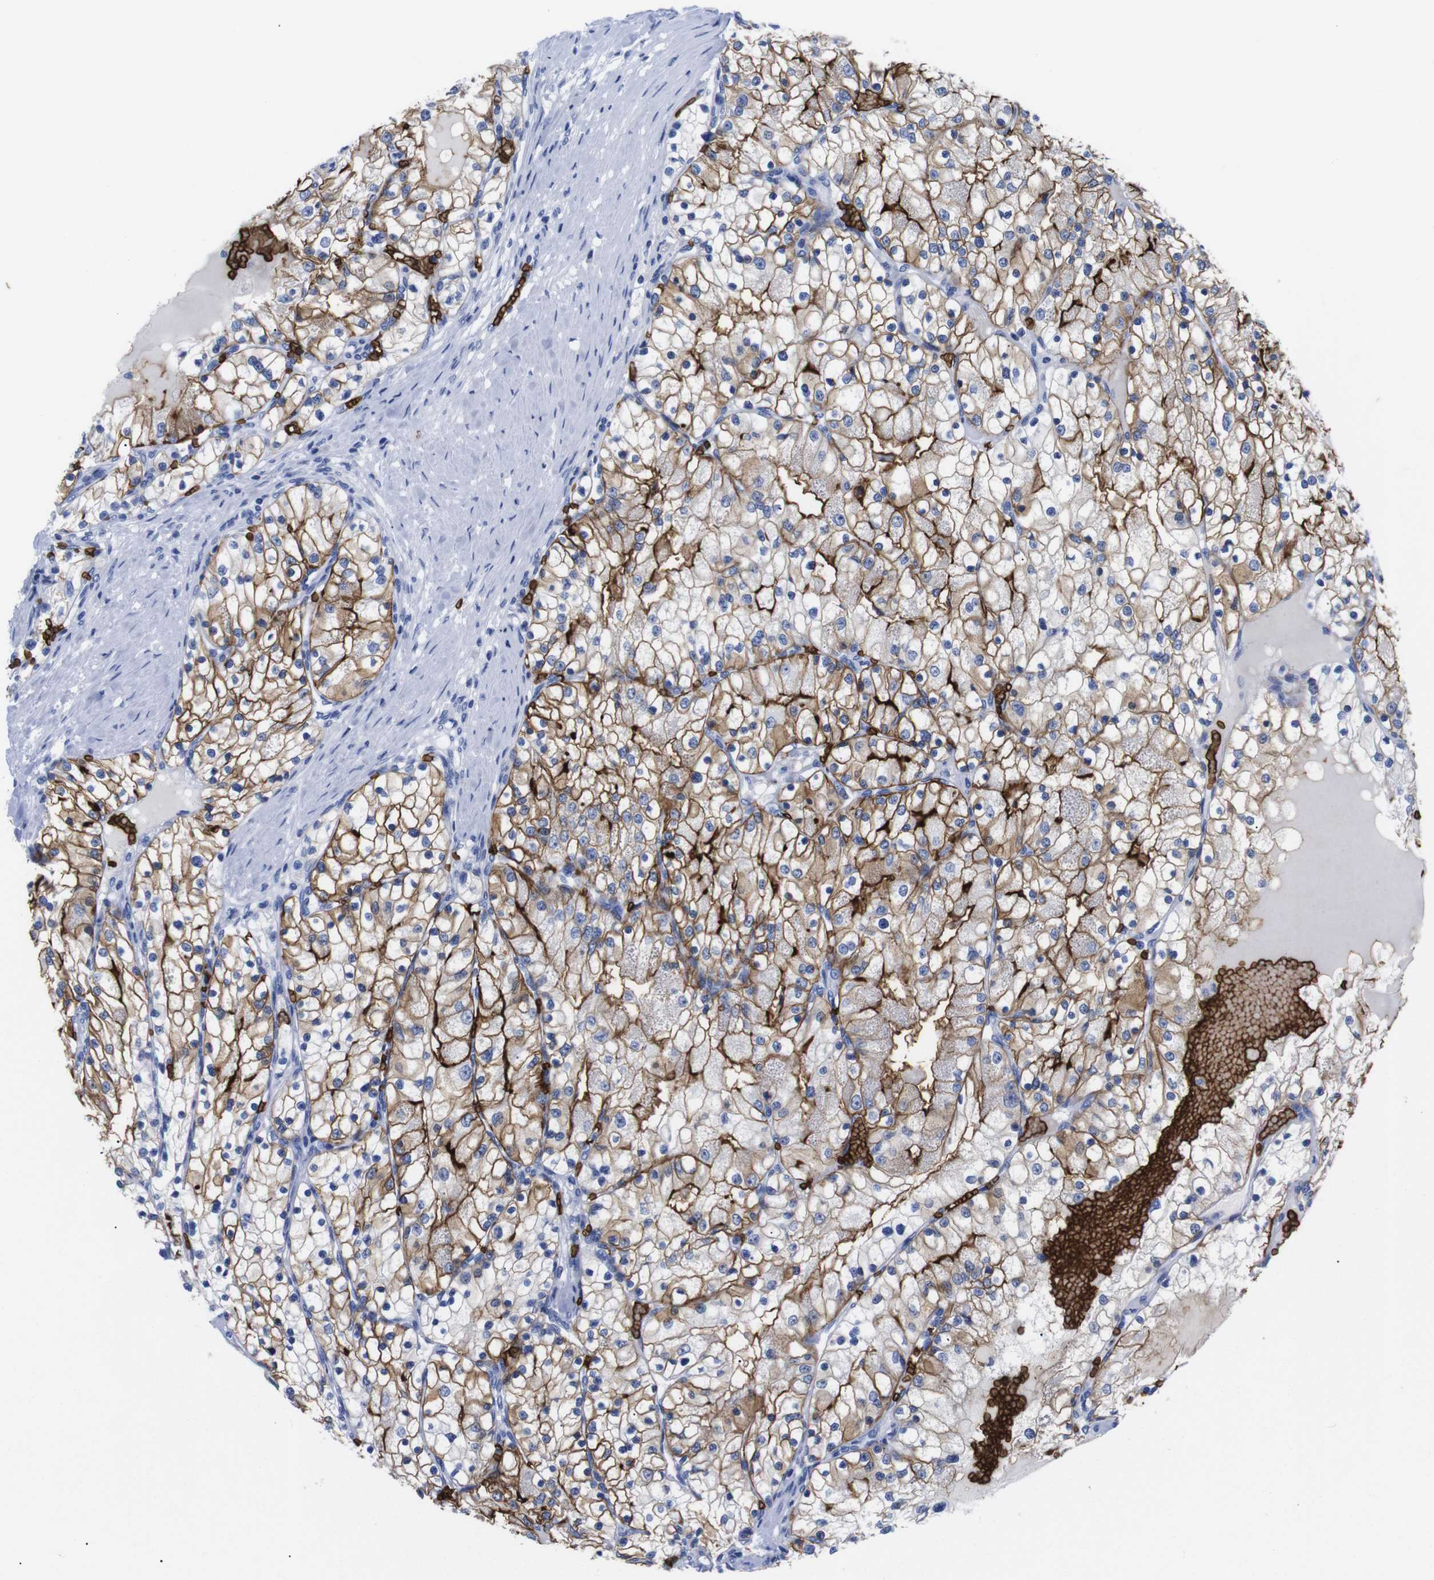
{"staining": {"intensity": "strong", "quantity": ">75%", "location": "cytoplasmic/membranous"}, "tissue": "renal cancer", "cell_type": "Tumor cells", "image_type": "cancer", "snomed": [{"axis": "morphology", "description": "Adenocarcinoma, NOS"}, {"axis": "topography", "description": "Kidney"}], "caption": "There is high levels of strong cytoplasmic/membranous positivity in tumor cells of renal cancer (adenocarcinoma), as demonstrated by immunohistochemical staining (brown color).", "gene": "S1PR2", "patient": {"sex": "male", "age": 68}}